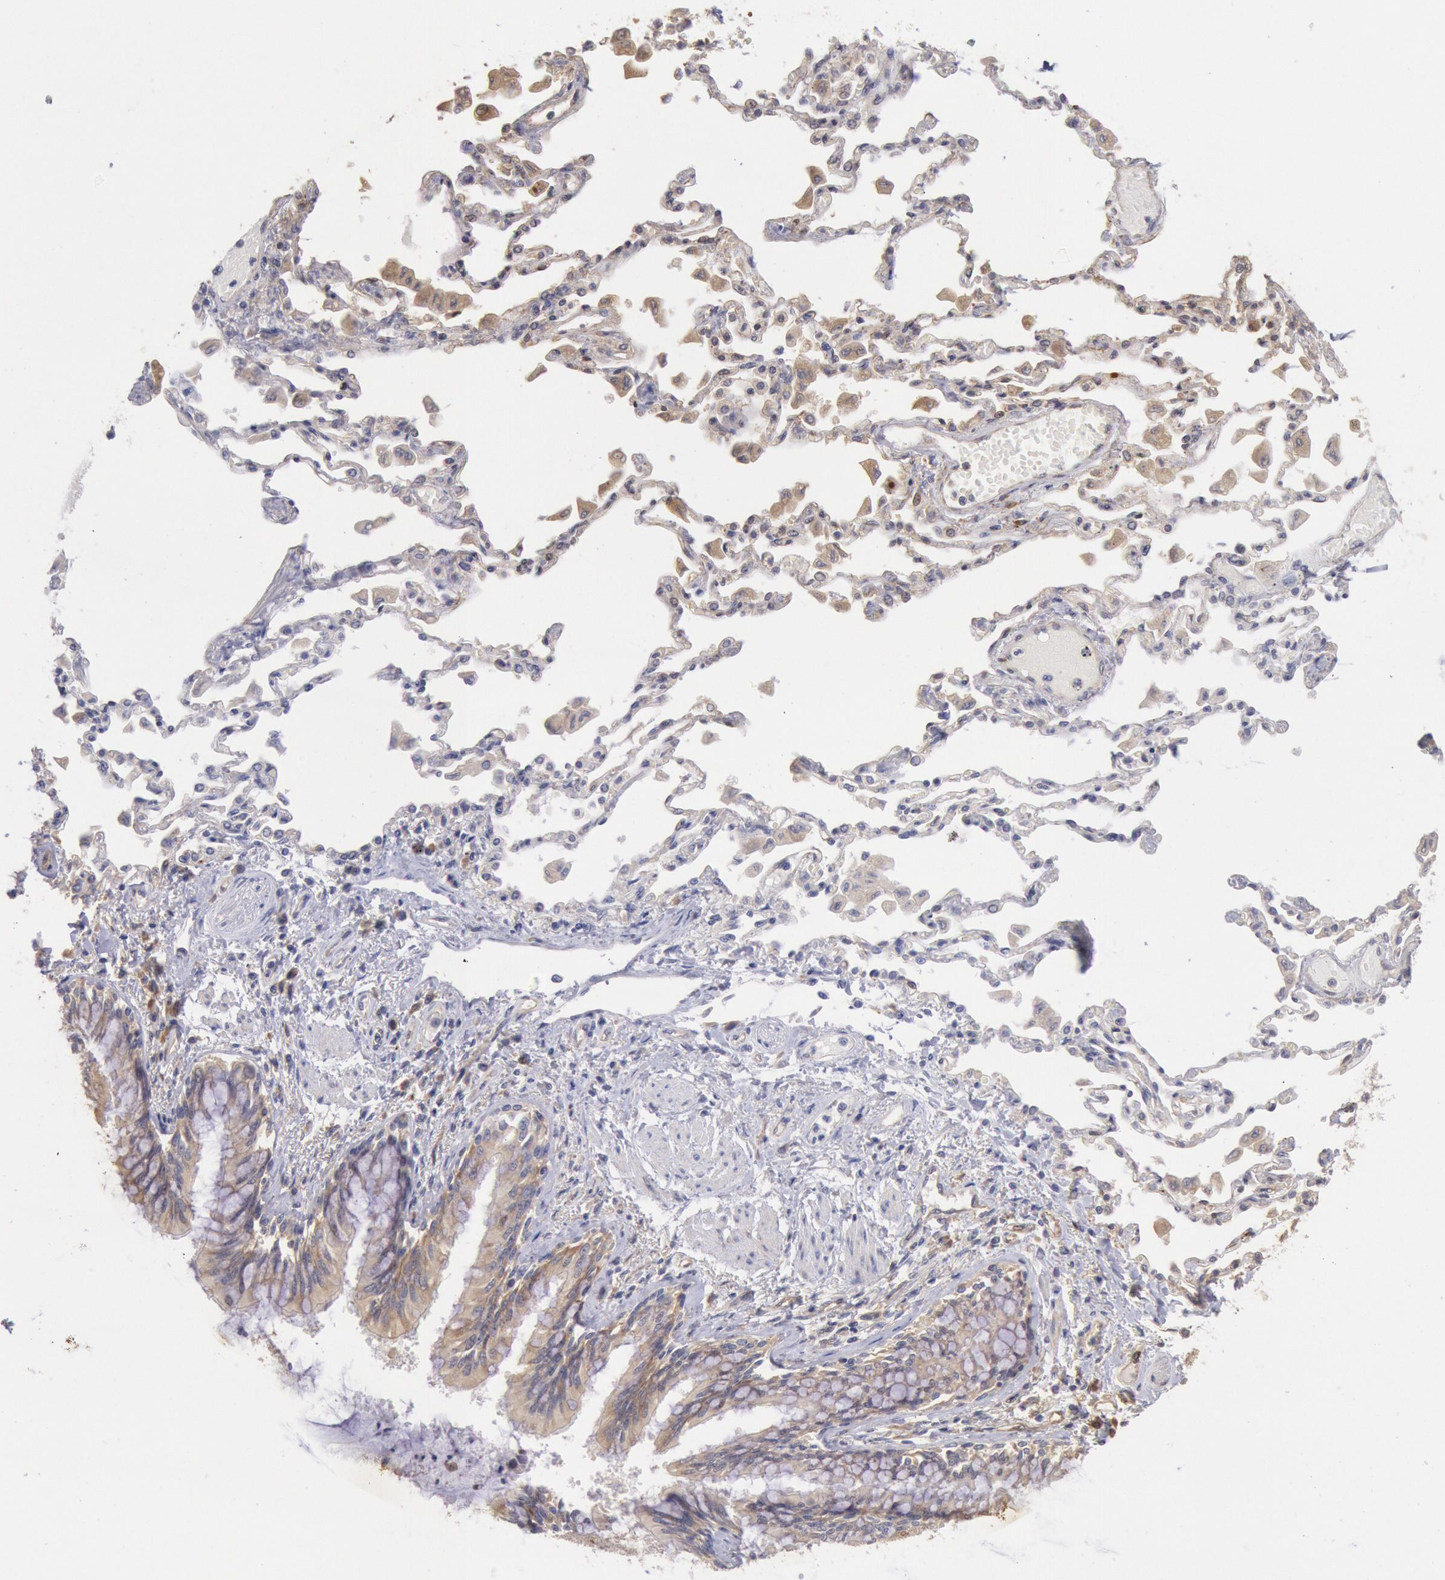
{"staining": {"intensity": "moderate", "quantity": "25%-75%", "location": "cytoplasmic/membranous"}, "tissue": "adipose tissue", "cell_type": "Adipocytes", "image_type": "normal", "snomed": [{"axis": "morphology", "description": "Normal tissue, NOS"}, {"axis": "morphology", "description": "Adenocarcinoma, NOS"}, {"axis": "topography", "description": "Cartilage tissue"}, {"axis": "topography", "description": "Lung"}], "caption": "Adipose tissue stained with DAB (3,3'-diaminobenzidine) IHC displays medium levels of moderate cytoplasmic/membranous positivity in approximately 25%-75% of adipocytes.", "gene": "DRG1", "patient": {"sex": "female", "age": 67}}